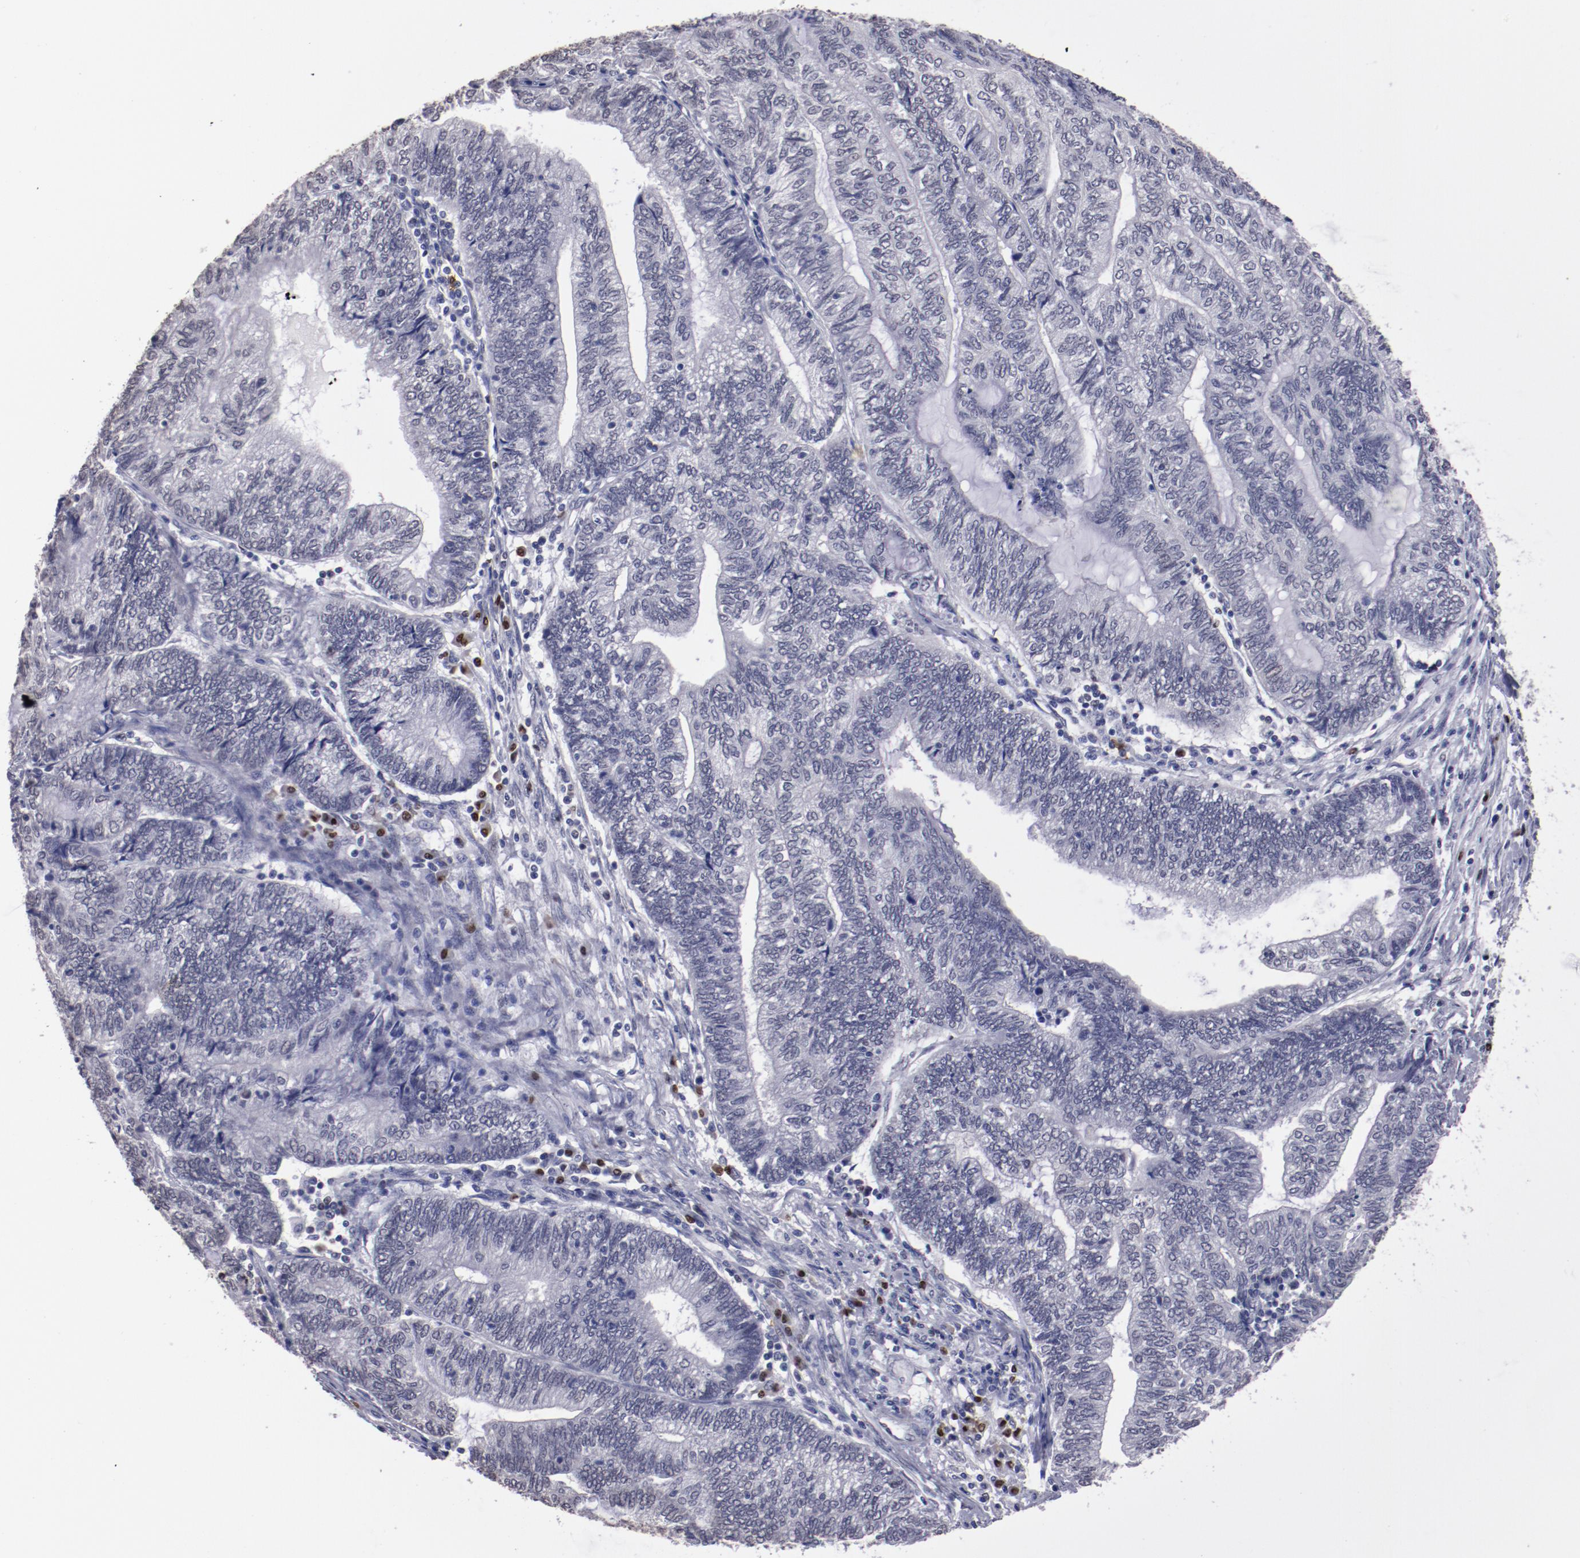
{"staining": {"intensity": "negative", "quantity": "none", "location": "none"}, "tissue": "endometrial cancer", "cell_type": "Tumor cells", "image_type": "cancer", "snomed": [{"axis": "morphology", "description": "Adenocarcinoma, NOS"}, {"axis": "topography", "description": "Uterus"}, {"axis": "topography", "description": "Endometrium"}], "caption": "DAB (3,3'-diaminobenzidine) immunohistochemical staining of endometrial cancer displays no significant staining in tumor cells.", "gene": "IRF4", "patient": {"sex": "female", "age": 70}}